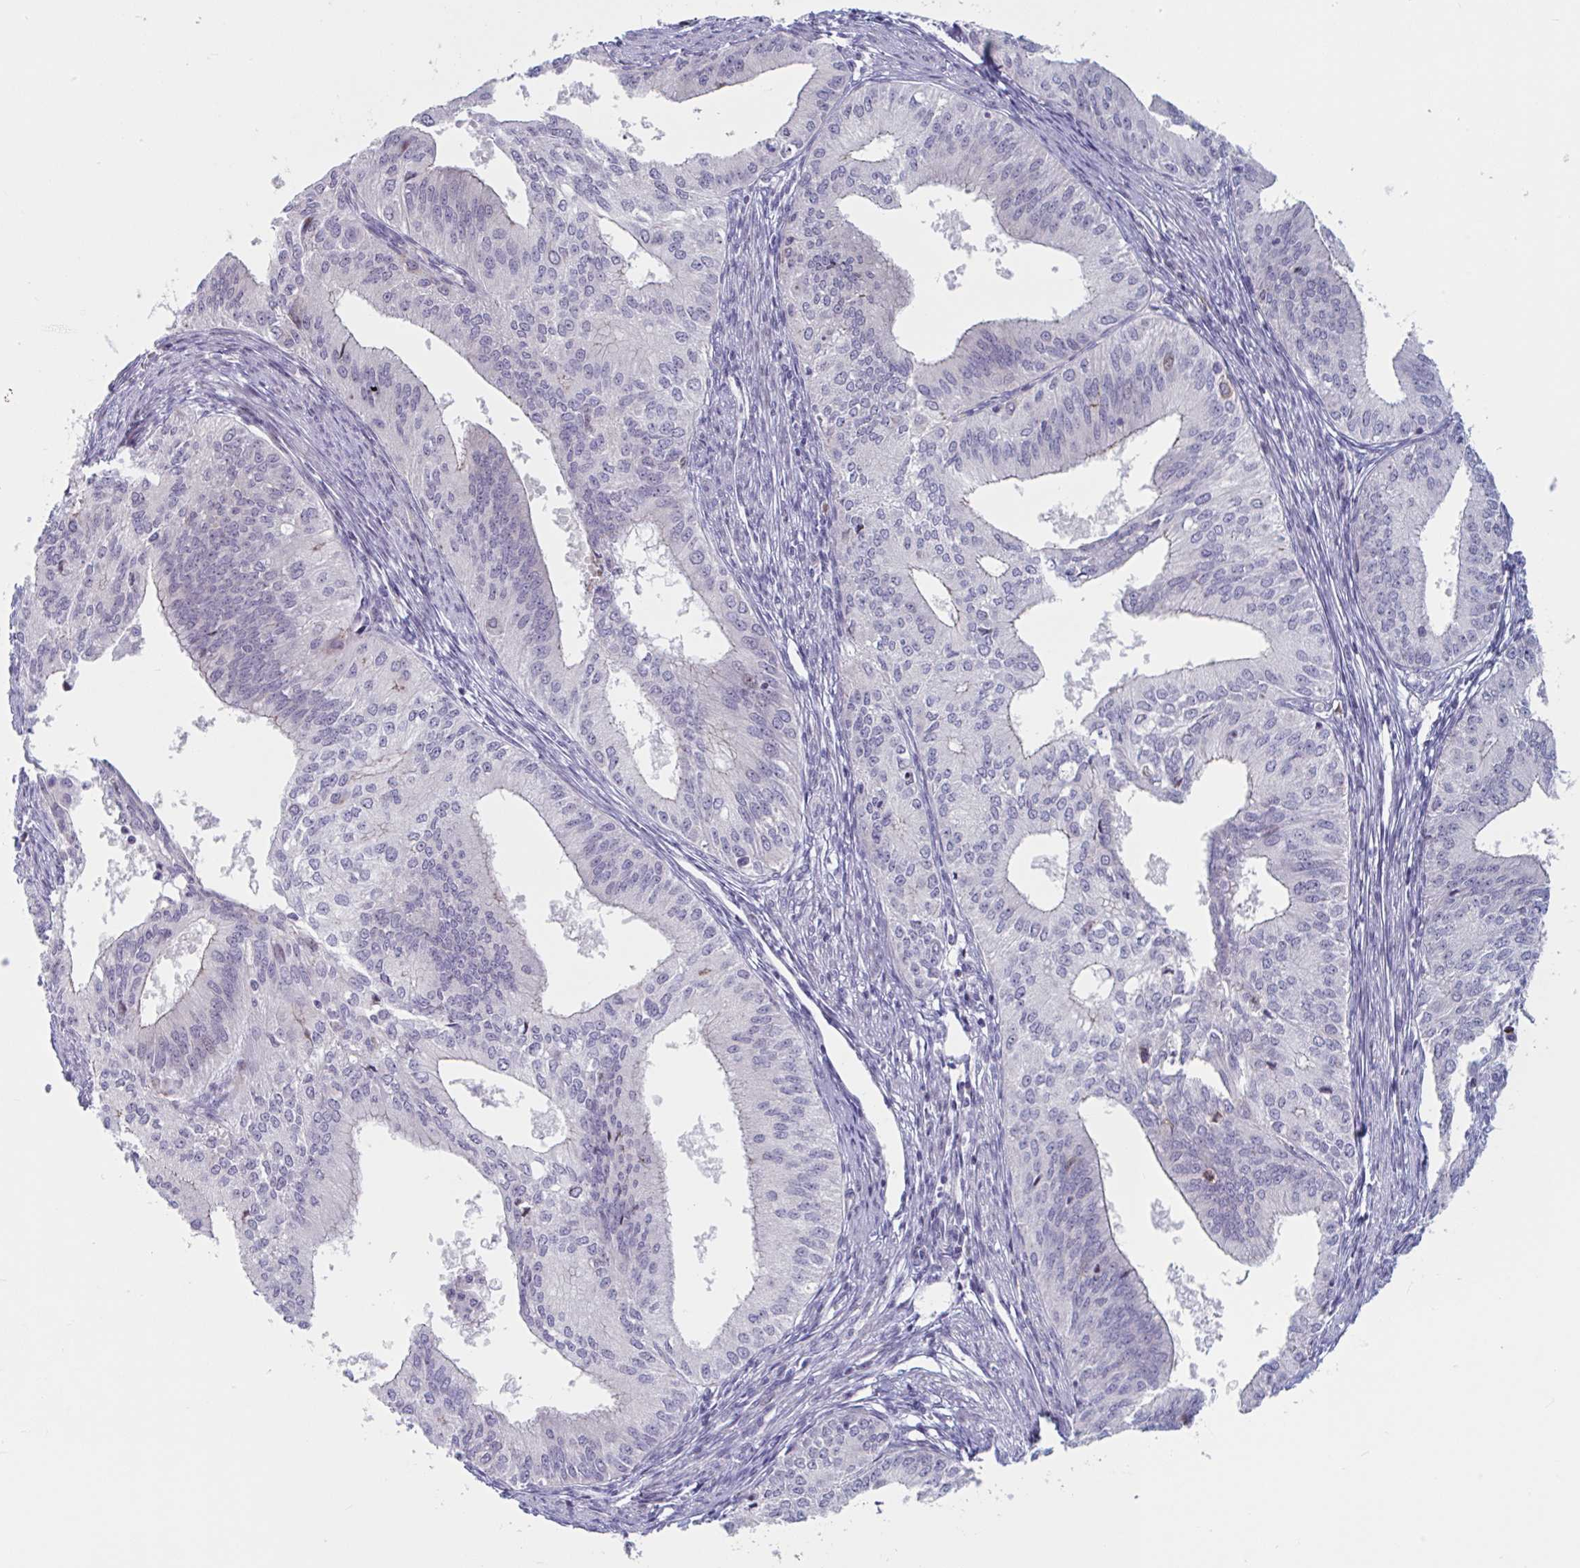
{"staining": {"intensity": "negative", "quantity": "none", "location": "none"}, "tissue": "endometrial cancer", "cell_type": "Tumor cells", "image_type": "cancer", "snomed": [{"axis": "morphology", "description": "Adenocarcinoma, NOS"}, {"axis": "topography", "description": "Endometrium"}], "caption": "Histopathology image shows no protein staining in tumor cells of endometrial adenocarcinoma tissue.", "gene": "DUXA", "patient": {"sex": "female", "age": 50}}